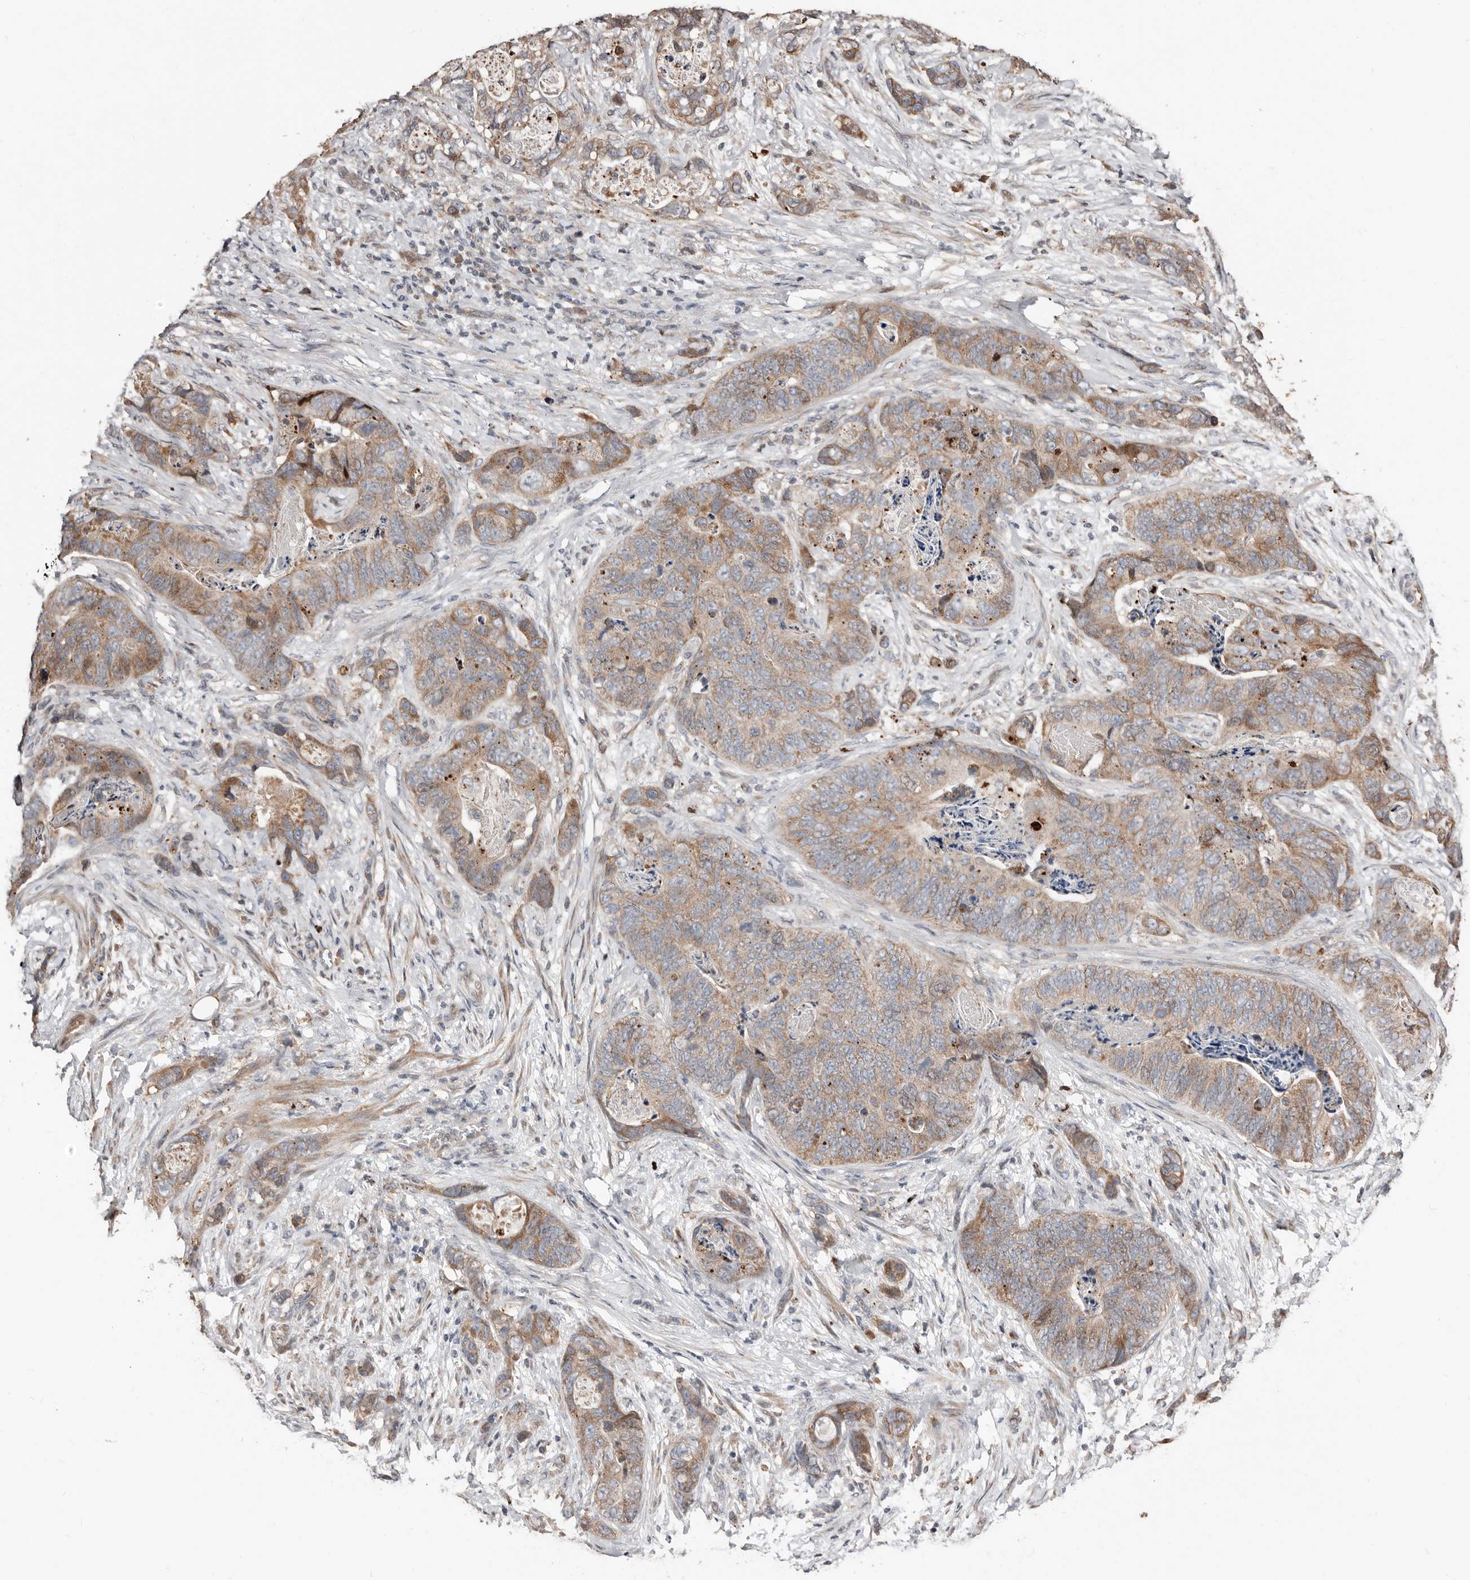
{"staining": {"intensity": "moderate", "quantity": ">75%", "location": "cytoplasmic/membranous"}, "tissue": "stomach cancer", "cell_type": "Tumor cells", "image_type": "cancer", "snomed": [{"axis": "morphology", "description": "Normal tissue, NOS"}, {"axis": "morphology", "description": "Adenocarcinoma, NOS"}, {"axis": "topography", "description": "Stomach"}], "caption": "Stomach cancer stained with a protein marker displays moderate staining in tumor cells.", "gene": "SMYD4", "patient": {"sex": "female", "age": 89}}